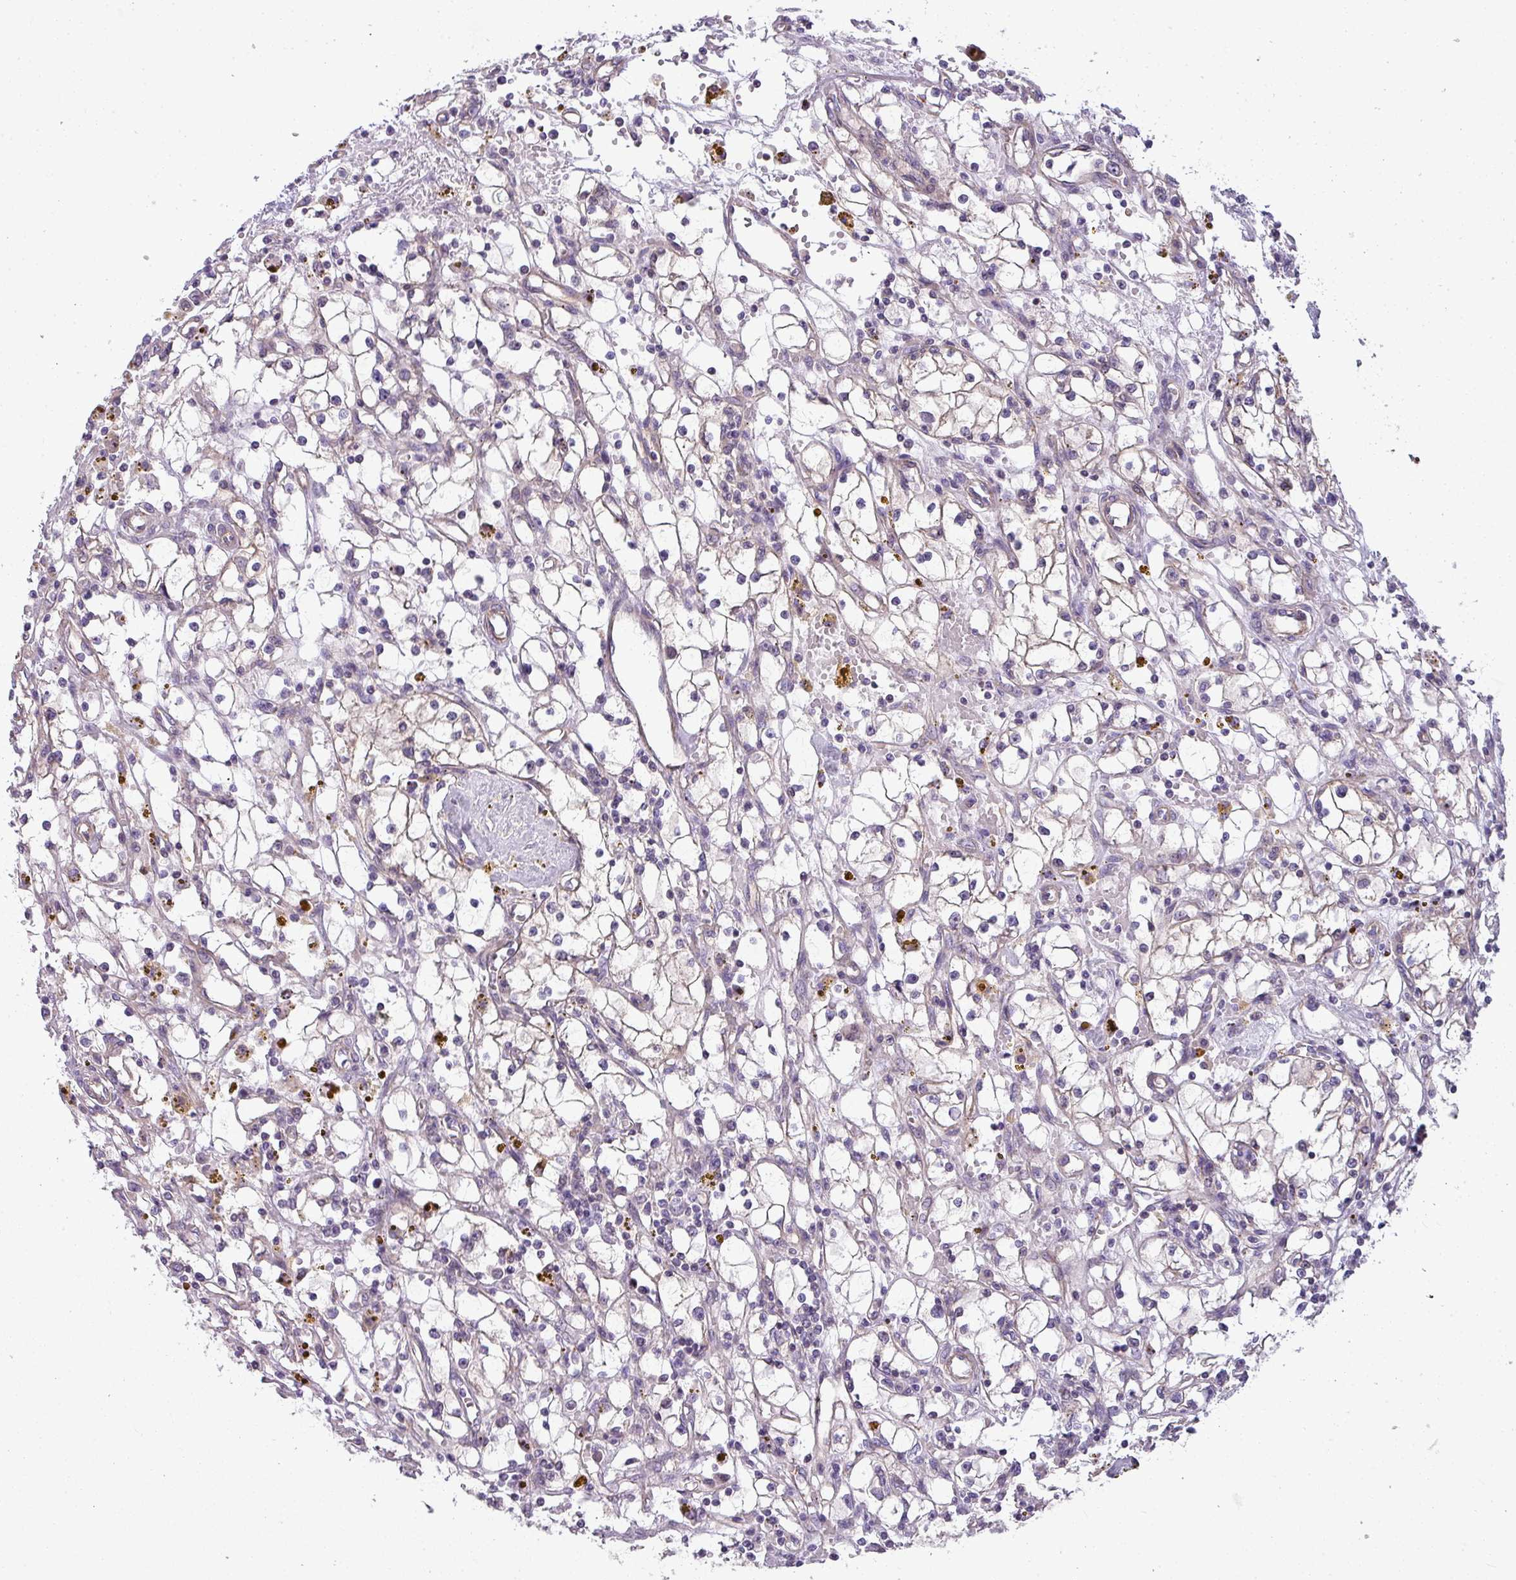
{"staining": {"intensity": "negative", "quantity": "none", "location": "none"}, "tissue": "renal cancer", "cell_type": "Tumor cells", "image_type": "cancer", "snomed": [{"axis": "morphology", "description": "Adenocarcinoma, NOS"}, {"axis": "topography", "description": "Kidney"}], "caption": "Tumor cells are negative for protein expression in human renal cancer.", "gene": "PALS2", "patient": {"sex": "male", "age": 56}}